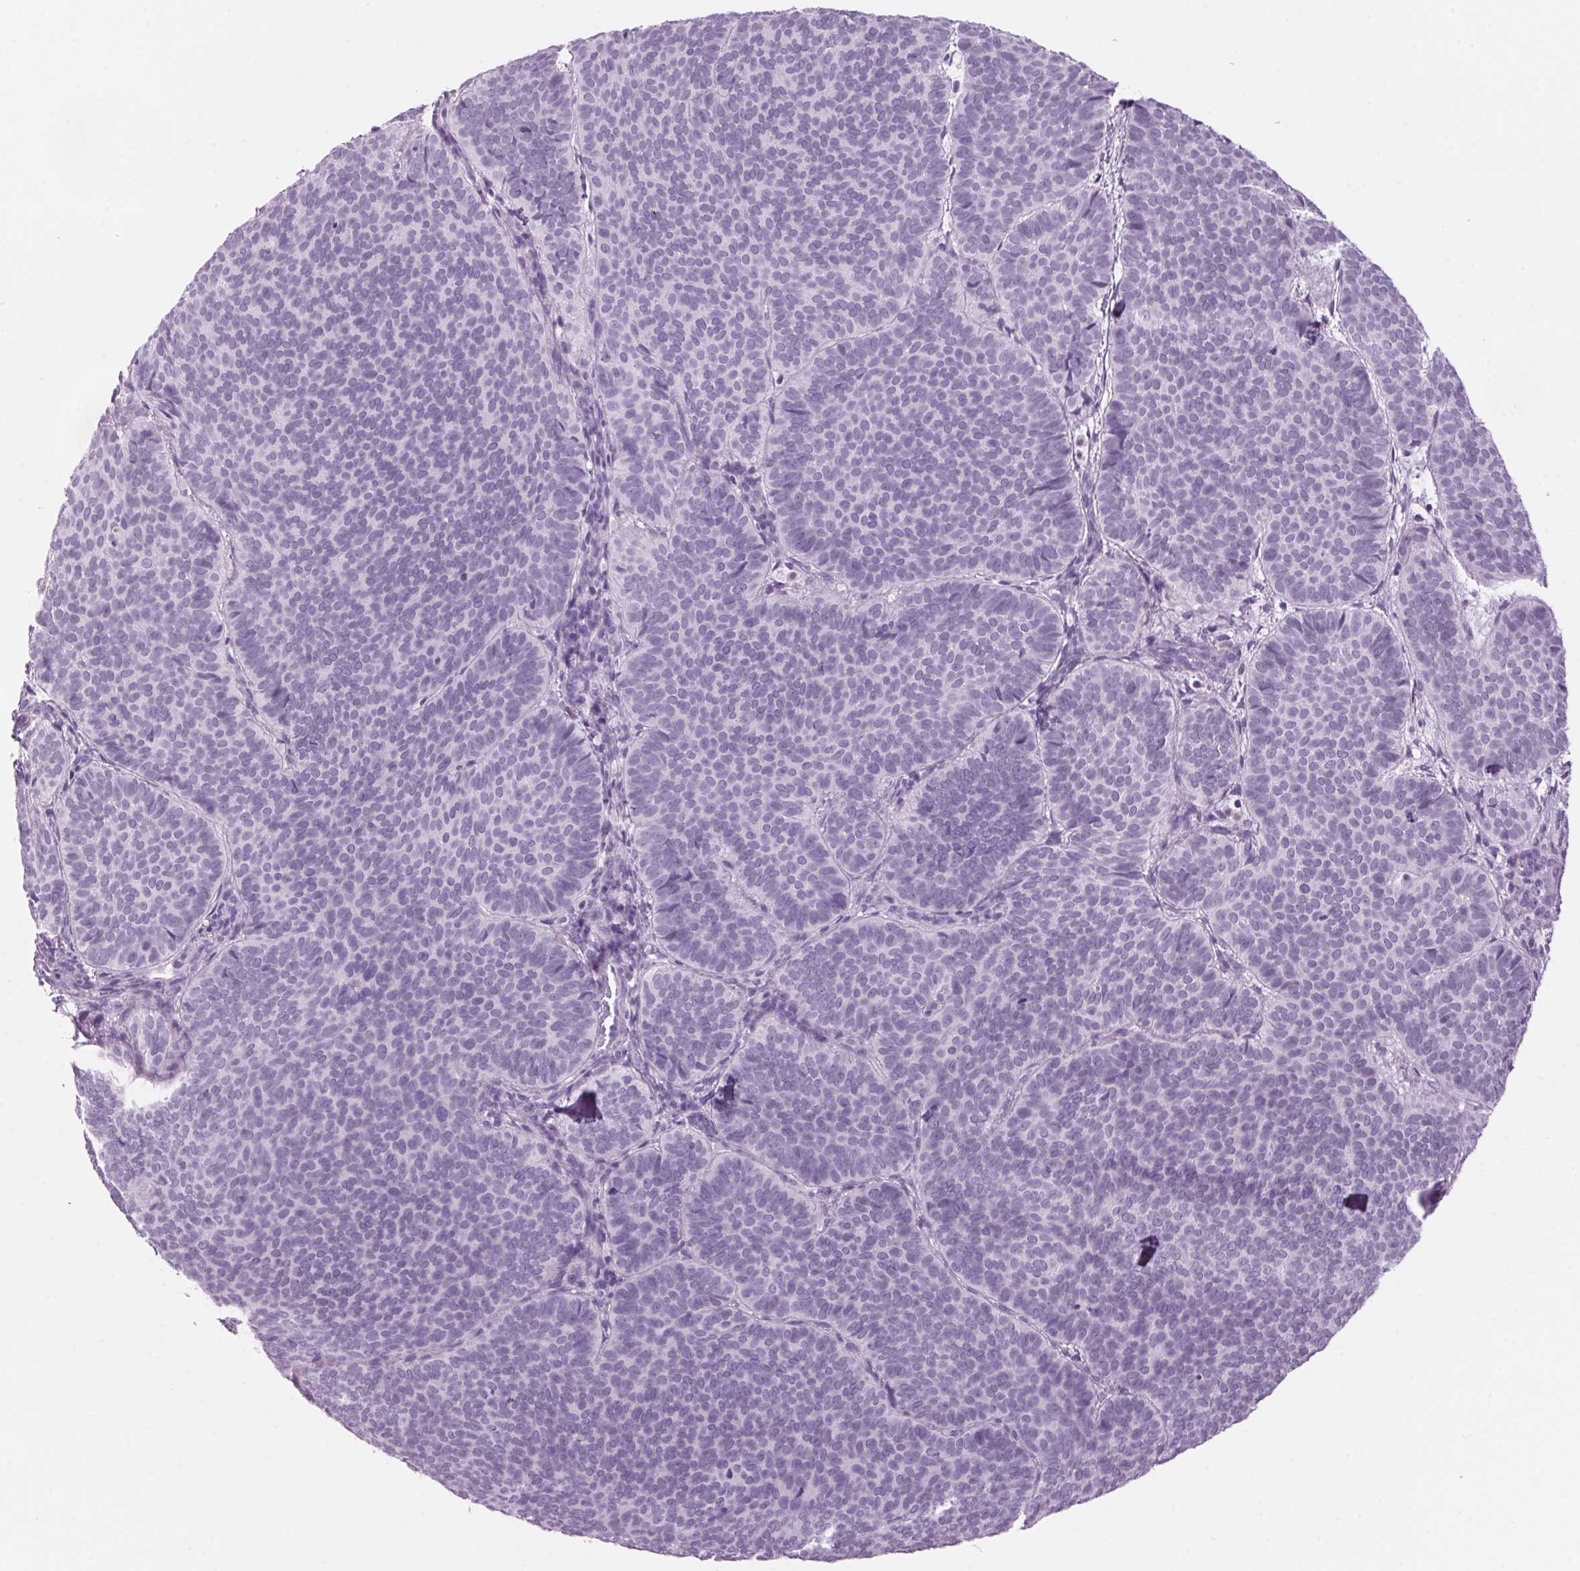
{"staining": {"intensity": "negative", "quantity": "none", "location": "none"}, "tissue": "skin cancer", "cell_type": "Tumor cells", "image_type": "cancer", "snomed": [{"axis": "morphology", "description": "Basal cell carcinoma"}, {"axis": "topography", "description": "Skin"}], "caption": "Tumor cells are negative for protein expression in human skin basal cell carcinoma.", "gene": "PPP1R1A", "patient": {"sex": "male", "age": 57}}